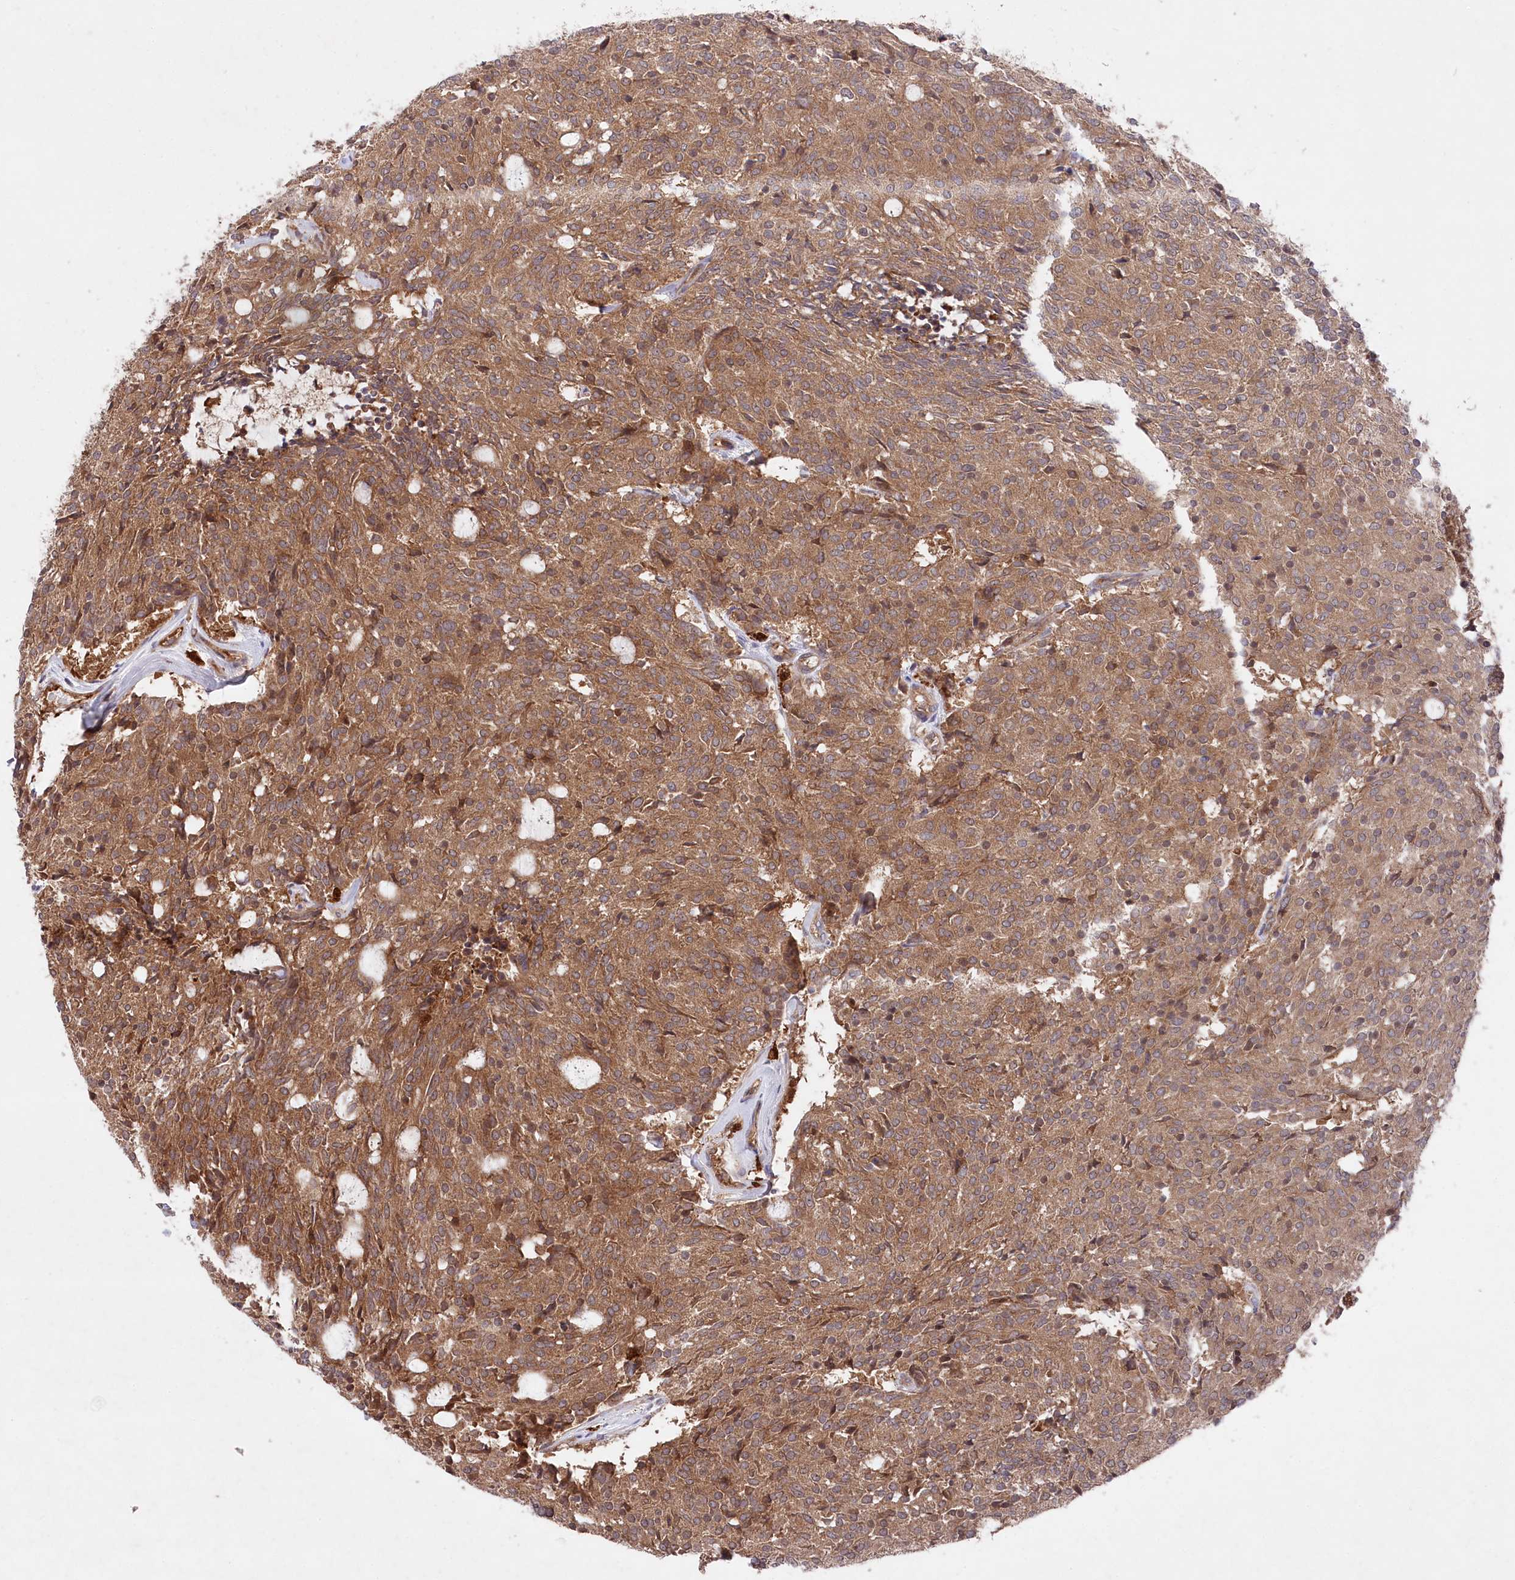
{"staining": {"intensity": "moderate", "quantity": ">75%", "location": "cytoplasmic/membranous"}, "tissue": "carcinoid", "cell_type": "Tumor cells", "image_type": "cancer", "snomed": [{"axis": "morphology", "description": "Carcinoid, malignant, NOS"}, {"axis": "topography", "description": "Pancreas"}], "caption": "A brown stain highlights moderate cytoplasmic/membranous expression of a protein in human carcinoid tumor cells.", "gene": "PPP1R21", "patient": {"sex": "female", "age": 54}}